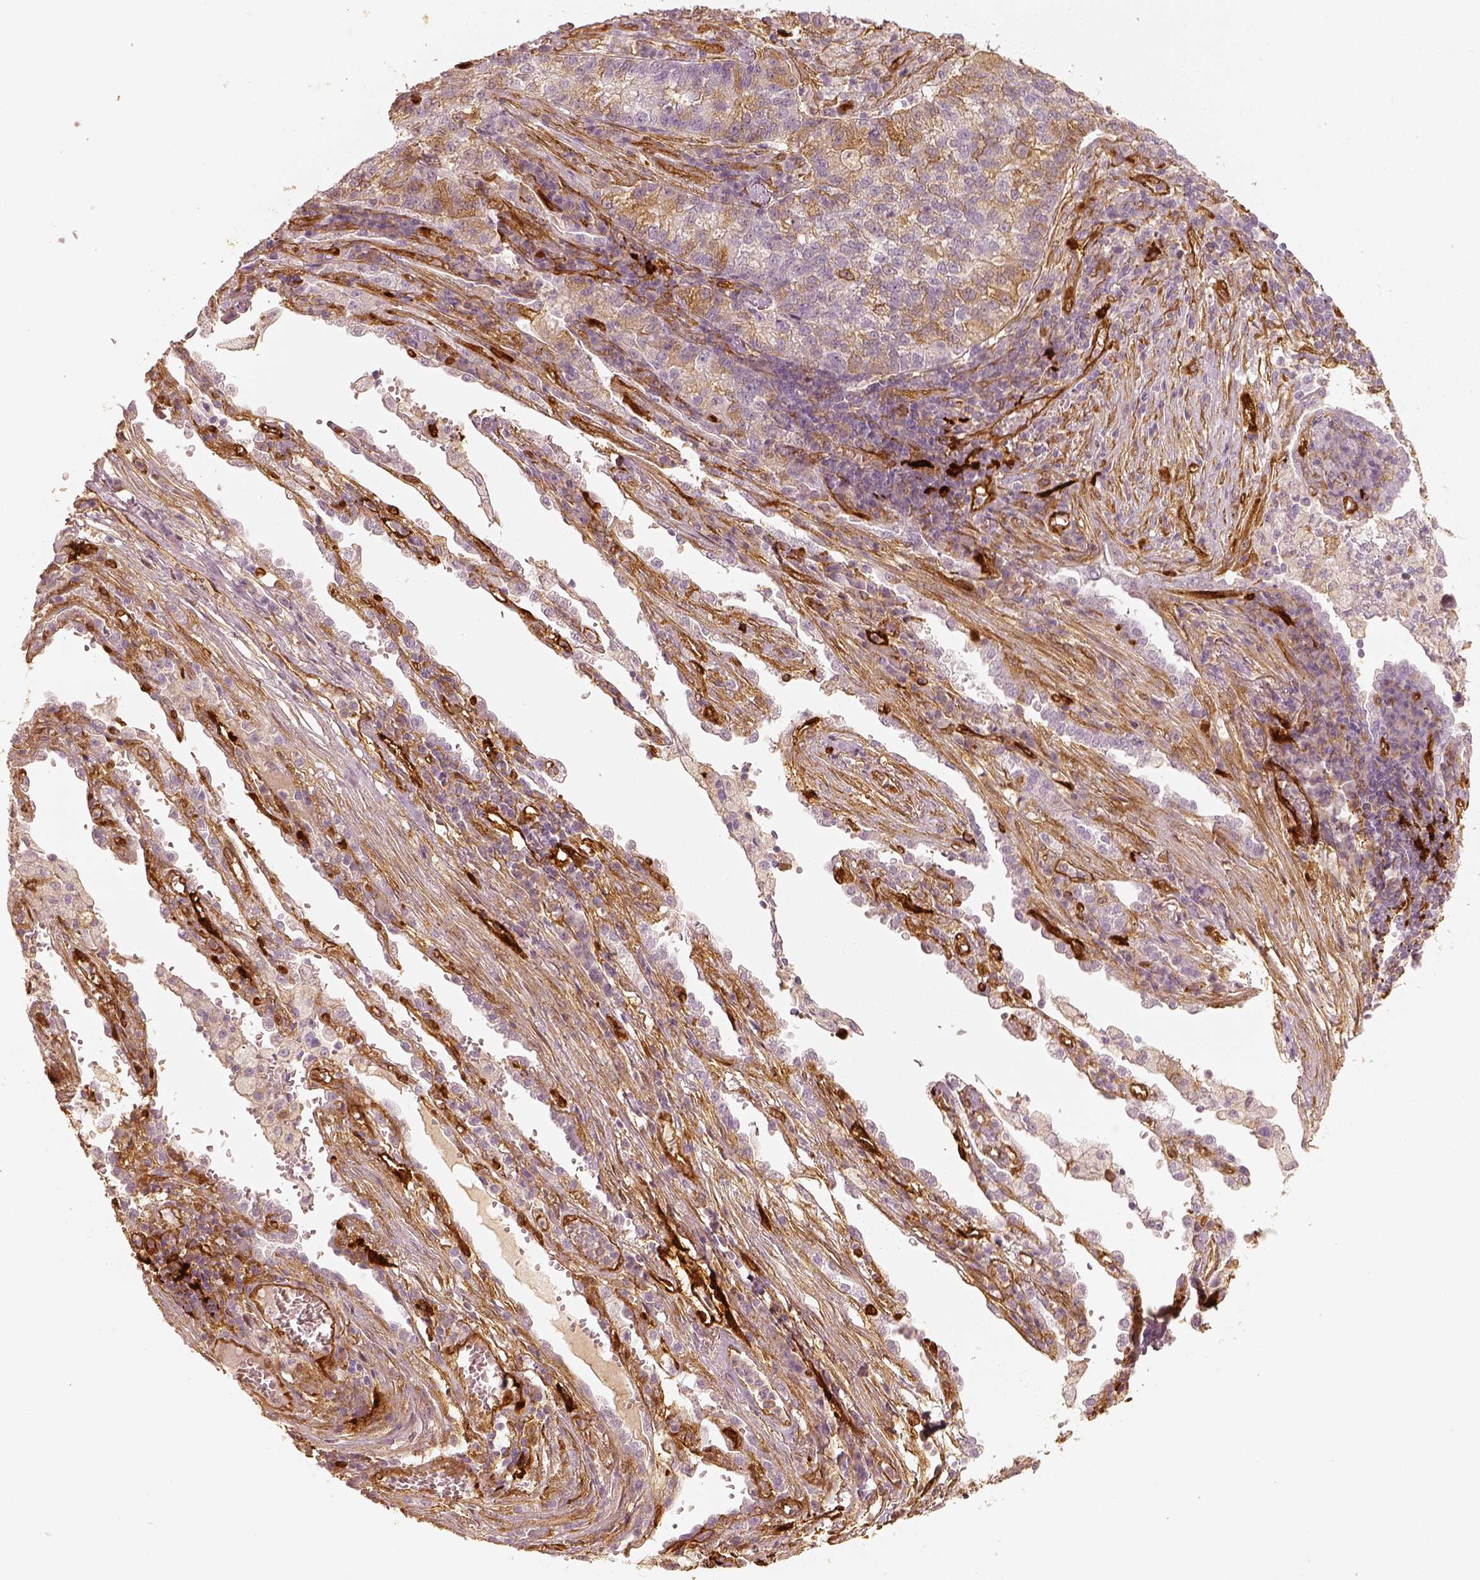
{"staining": {"intensity": "weak", "quantity": "<25%", "location": "cytoplasmic/membranous"}, "tissue": "lung cancer", "cell_type": "Tumor cells", "image_type": "cancer", "snomed": [{"axis": "morphology", "description": "Adenocarcinoma, NOS"}, {"axis": "topography", "description": "Lung"}], "caption": "Image shows no significant protein expression in tumor cells of lung adenocarcinoma.", "gene": "FSCN1", "patient": {"sex": "male", "age": 57}}